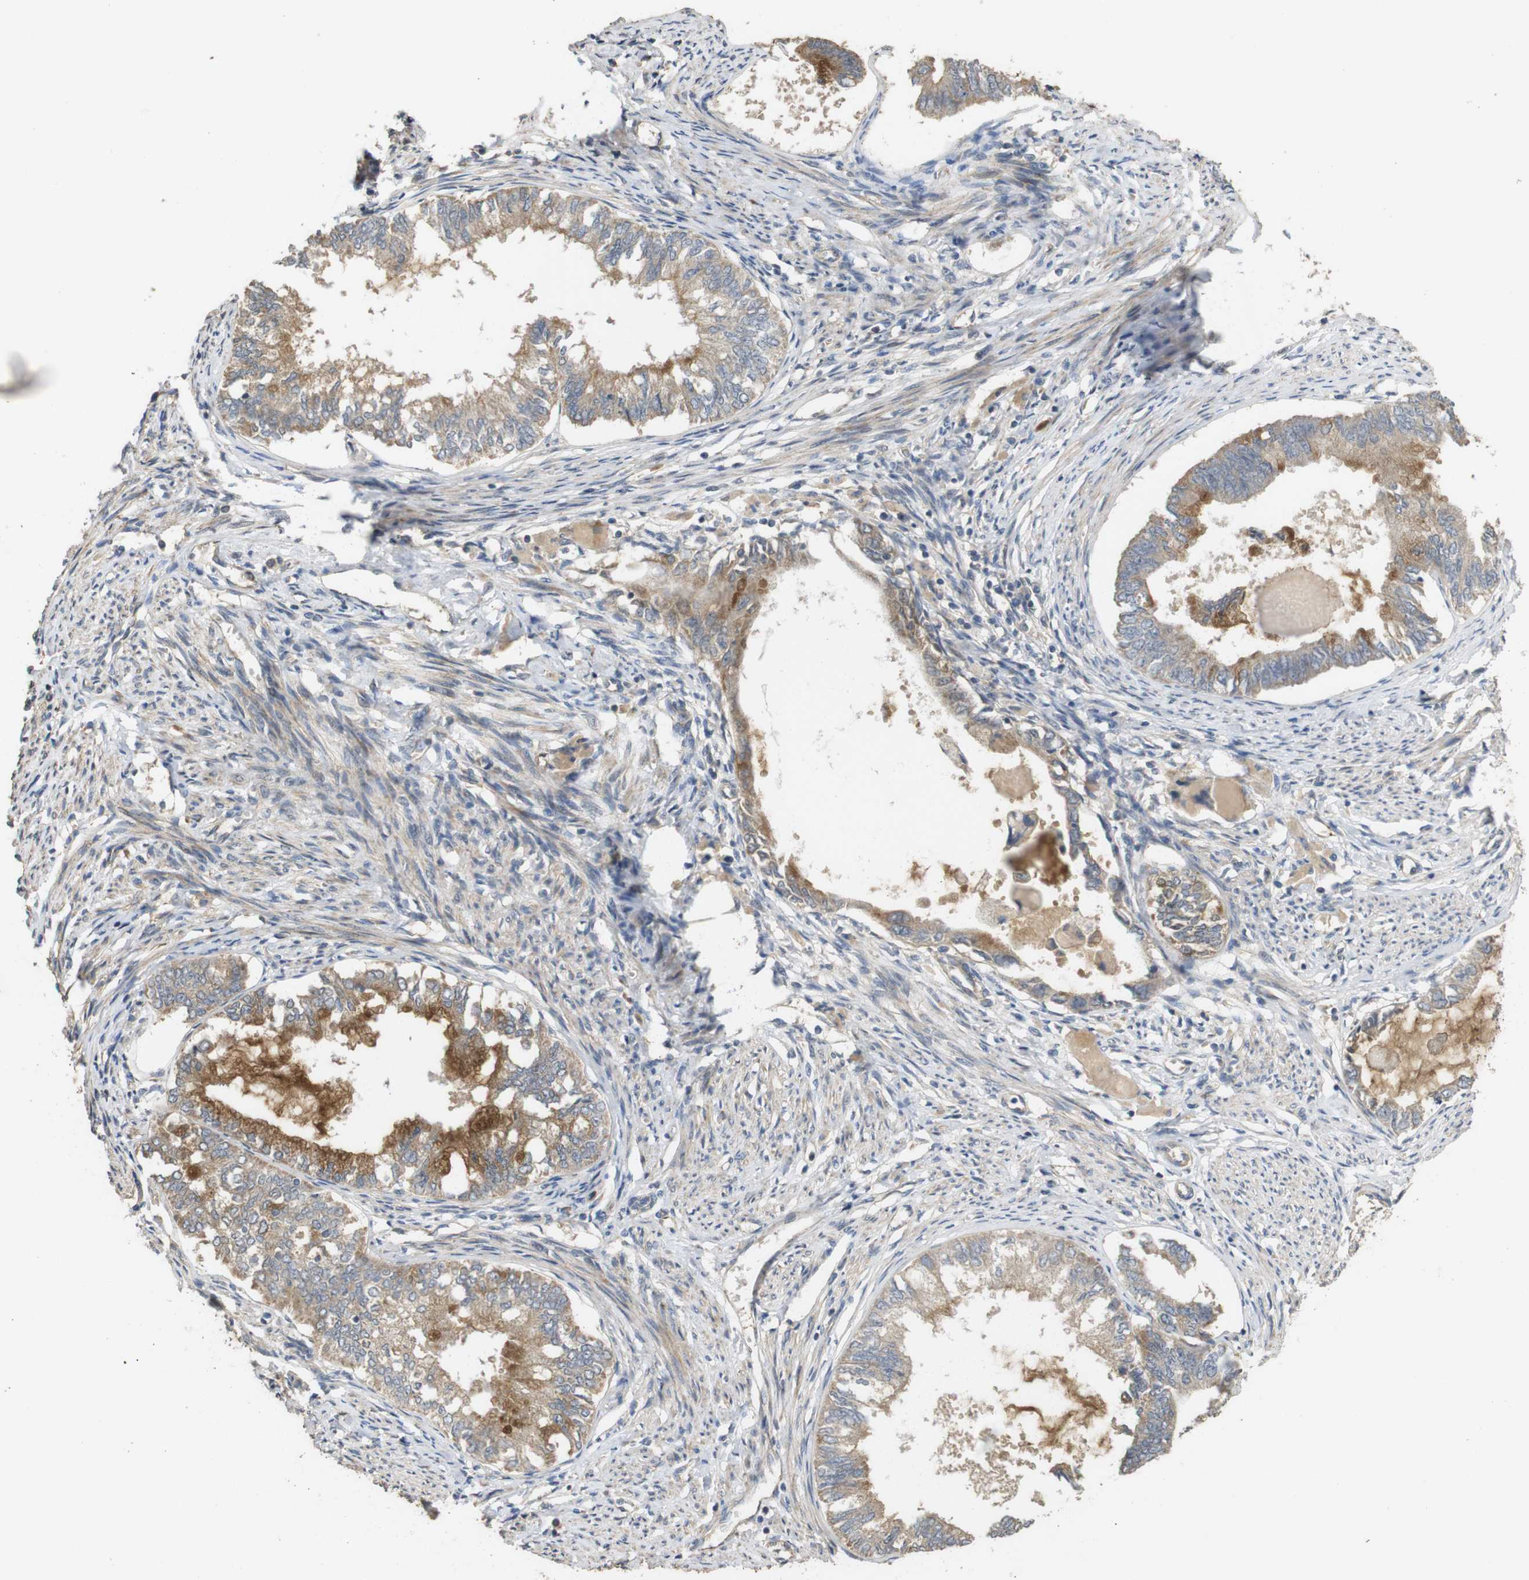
{"staining": {"intensity": "moderate", "quantity": ">75%", "location": "cytoplasmic/membranous"}, "tissue": "endometrial cancer", "cell_type": "Tumor cells", "image_type": "cancer", "snomed": [{"axis": "morphology", "description": "Adenocarcinoma, NOS"}, {"axis": "topography", "description": "Endometrium"}], "caption": "Immunohistochemical staining of adenocarcinoma (endometrial) reveals medium levels of moderate cytoplasmic/membranous protein staining in about >75% of tumor cells.", "gene": "PCDHB10", "patient": {"sex": "female", "age": 86}}